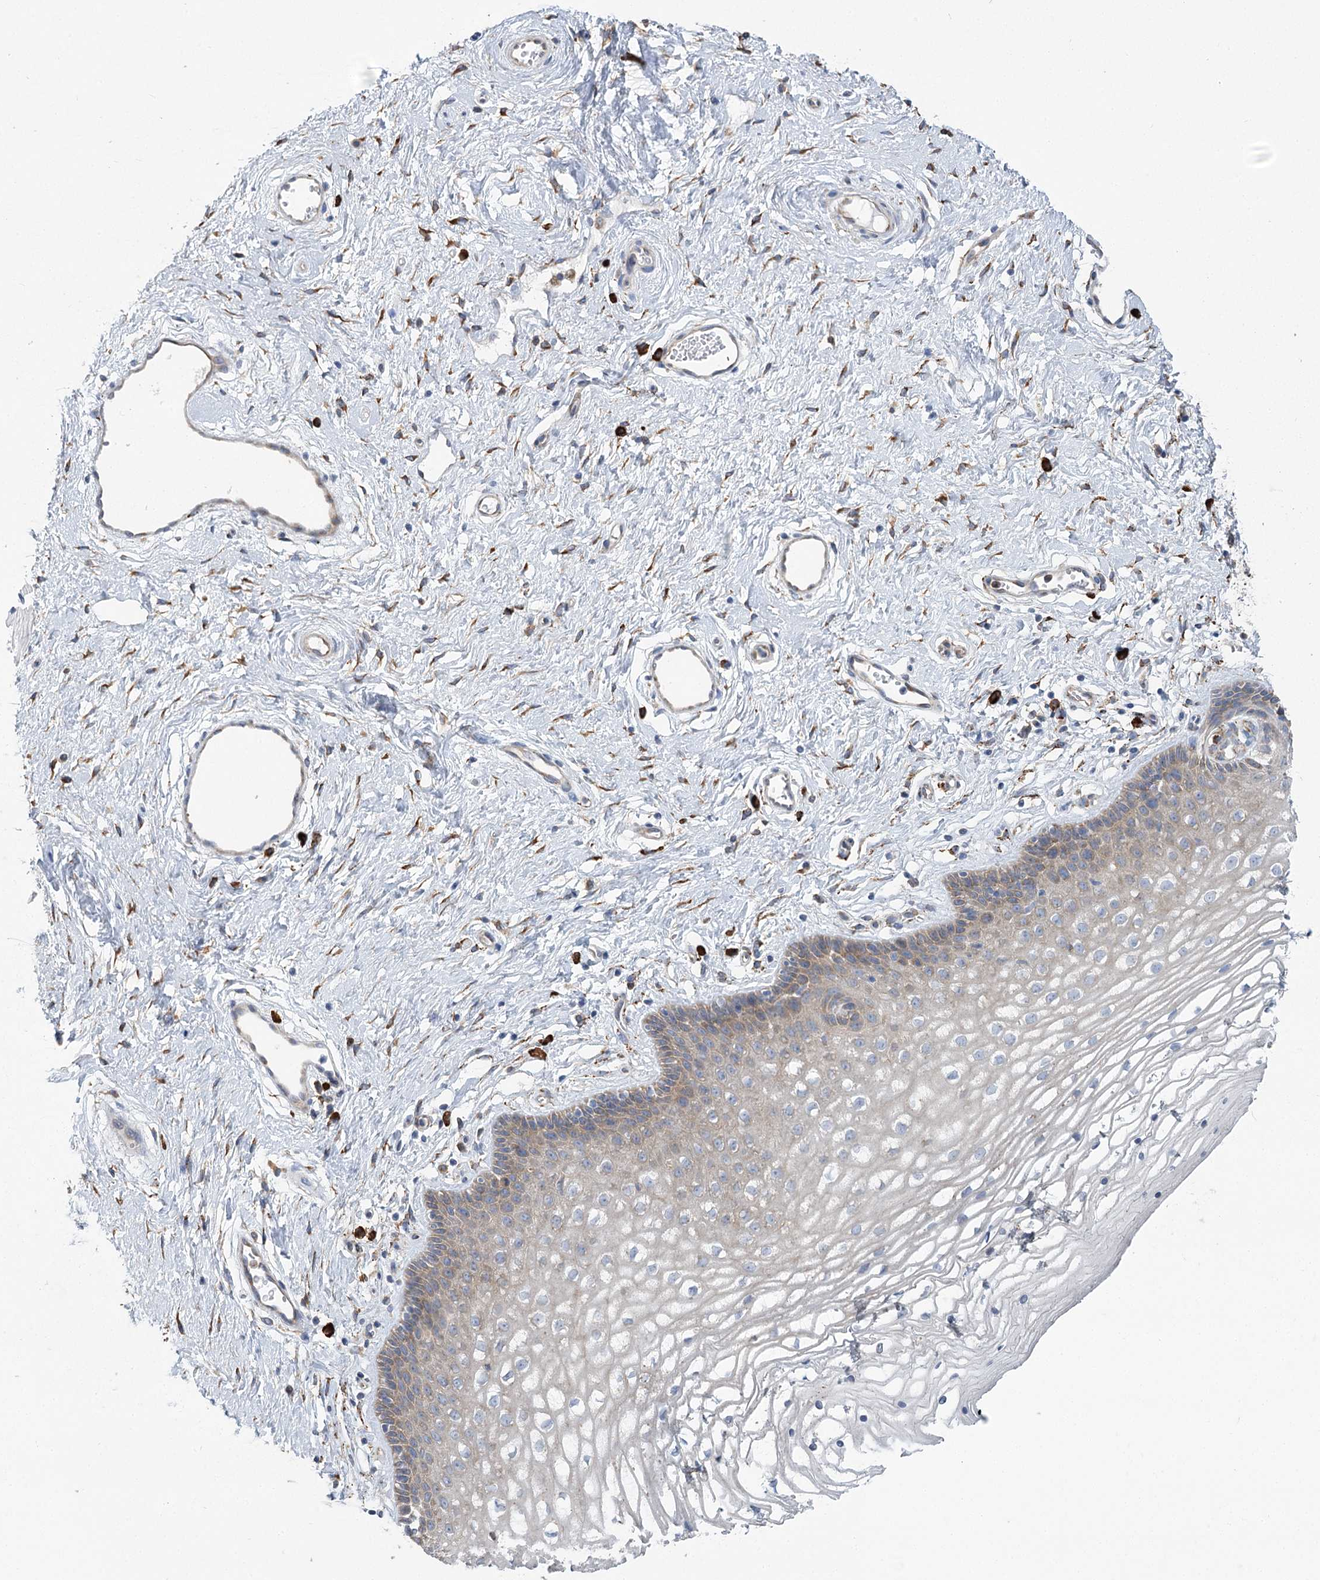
{"staining": {"intensity": "weak", "quantity": "<25%", "location": "cytoplasmic/membranous"}, "tissue": "vagina", "cell_type": "Squamous epithelial cells", "image_type": "normal", "snomed": [{"axis": "morphology", "description": "Normal tissue, NOS"}, {"axis": "topography", "description": "Vagina"}], "caption": "Immunohistochemical staining of benign human vagina exhibits no significant positivity in squamous epithelial cells. (DAB (3,3'-diaminobenzidine) immunohistochemistry, high magnification).", "gene": "METTL24", "patient": {"sex": "female", "age": 46}}